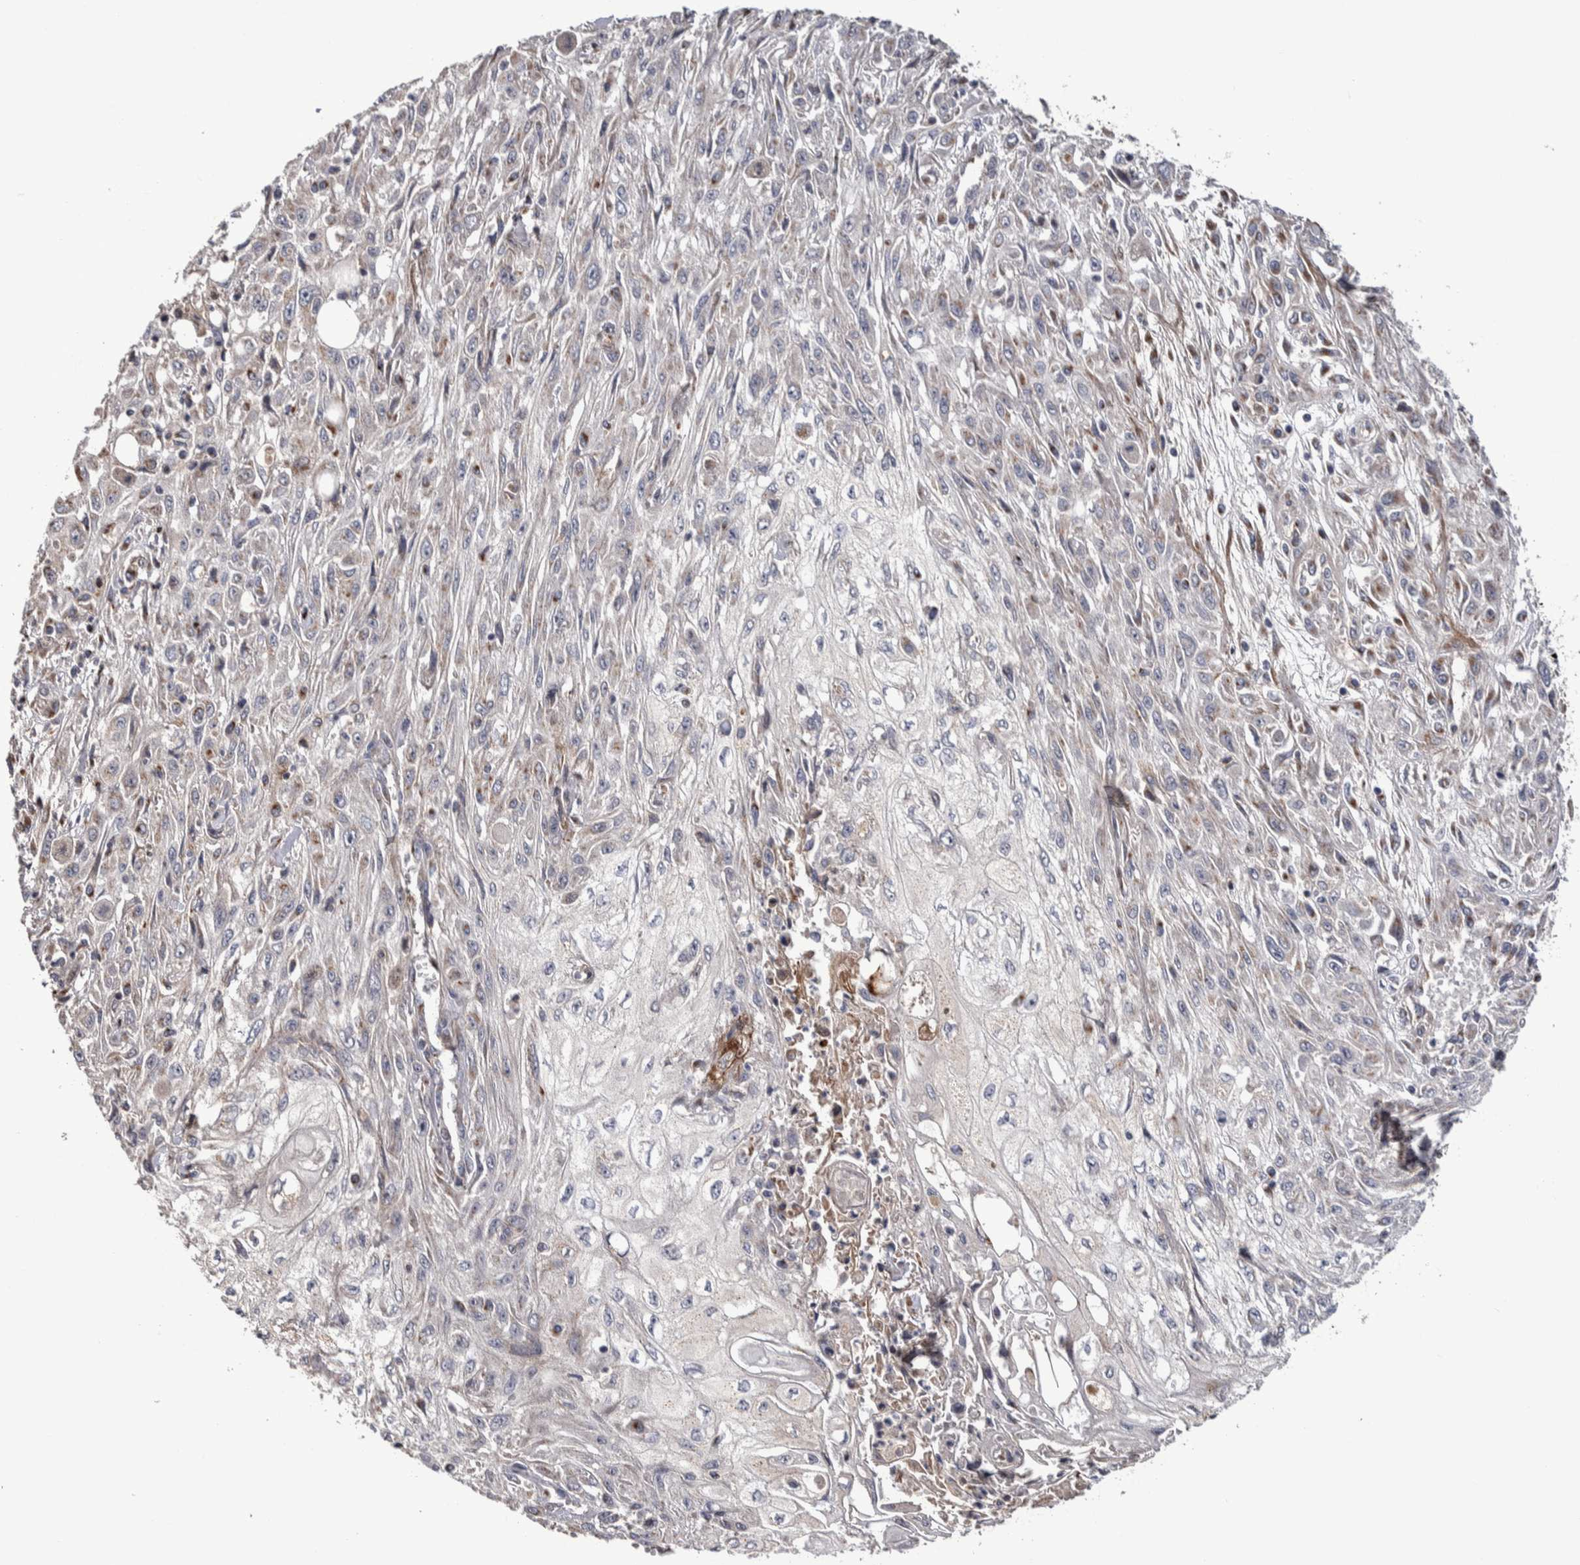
{"staining": {"intensity": "moderate", "quantity": "<25%", "location": "cytoplasmic/membranous"}, "tissue": "skin cancer", "cell_type": "Tumor cells", "image_type": "cancer", "snomed": [{"axis": "morphology", "description": "Squamous cell carcinoma, NOS"}, {"axis": "morphology", "description": "Squamous cell carcinoma, metastatic, NOS"}, {"axis": "topography", "description": "Skin"}, {"axis": "topography", "description": "Lymph node"}], "caption": "Skin squamous cell carcinoma stained with a protein marker shows moderate staining in tumor cells.", "gene": "CANT1", "patient": {"sex": "male", "age": 75}}